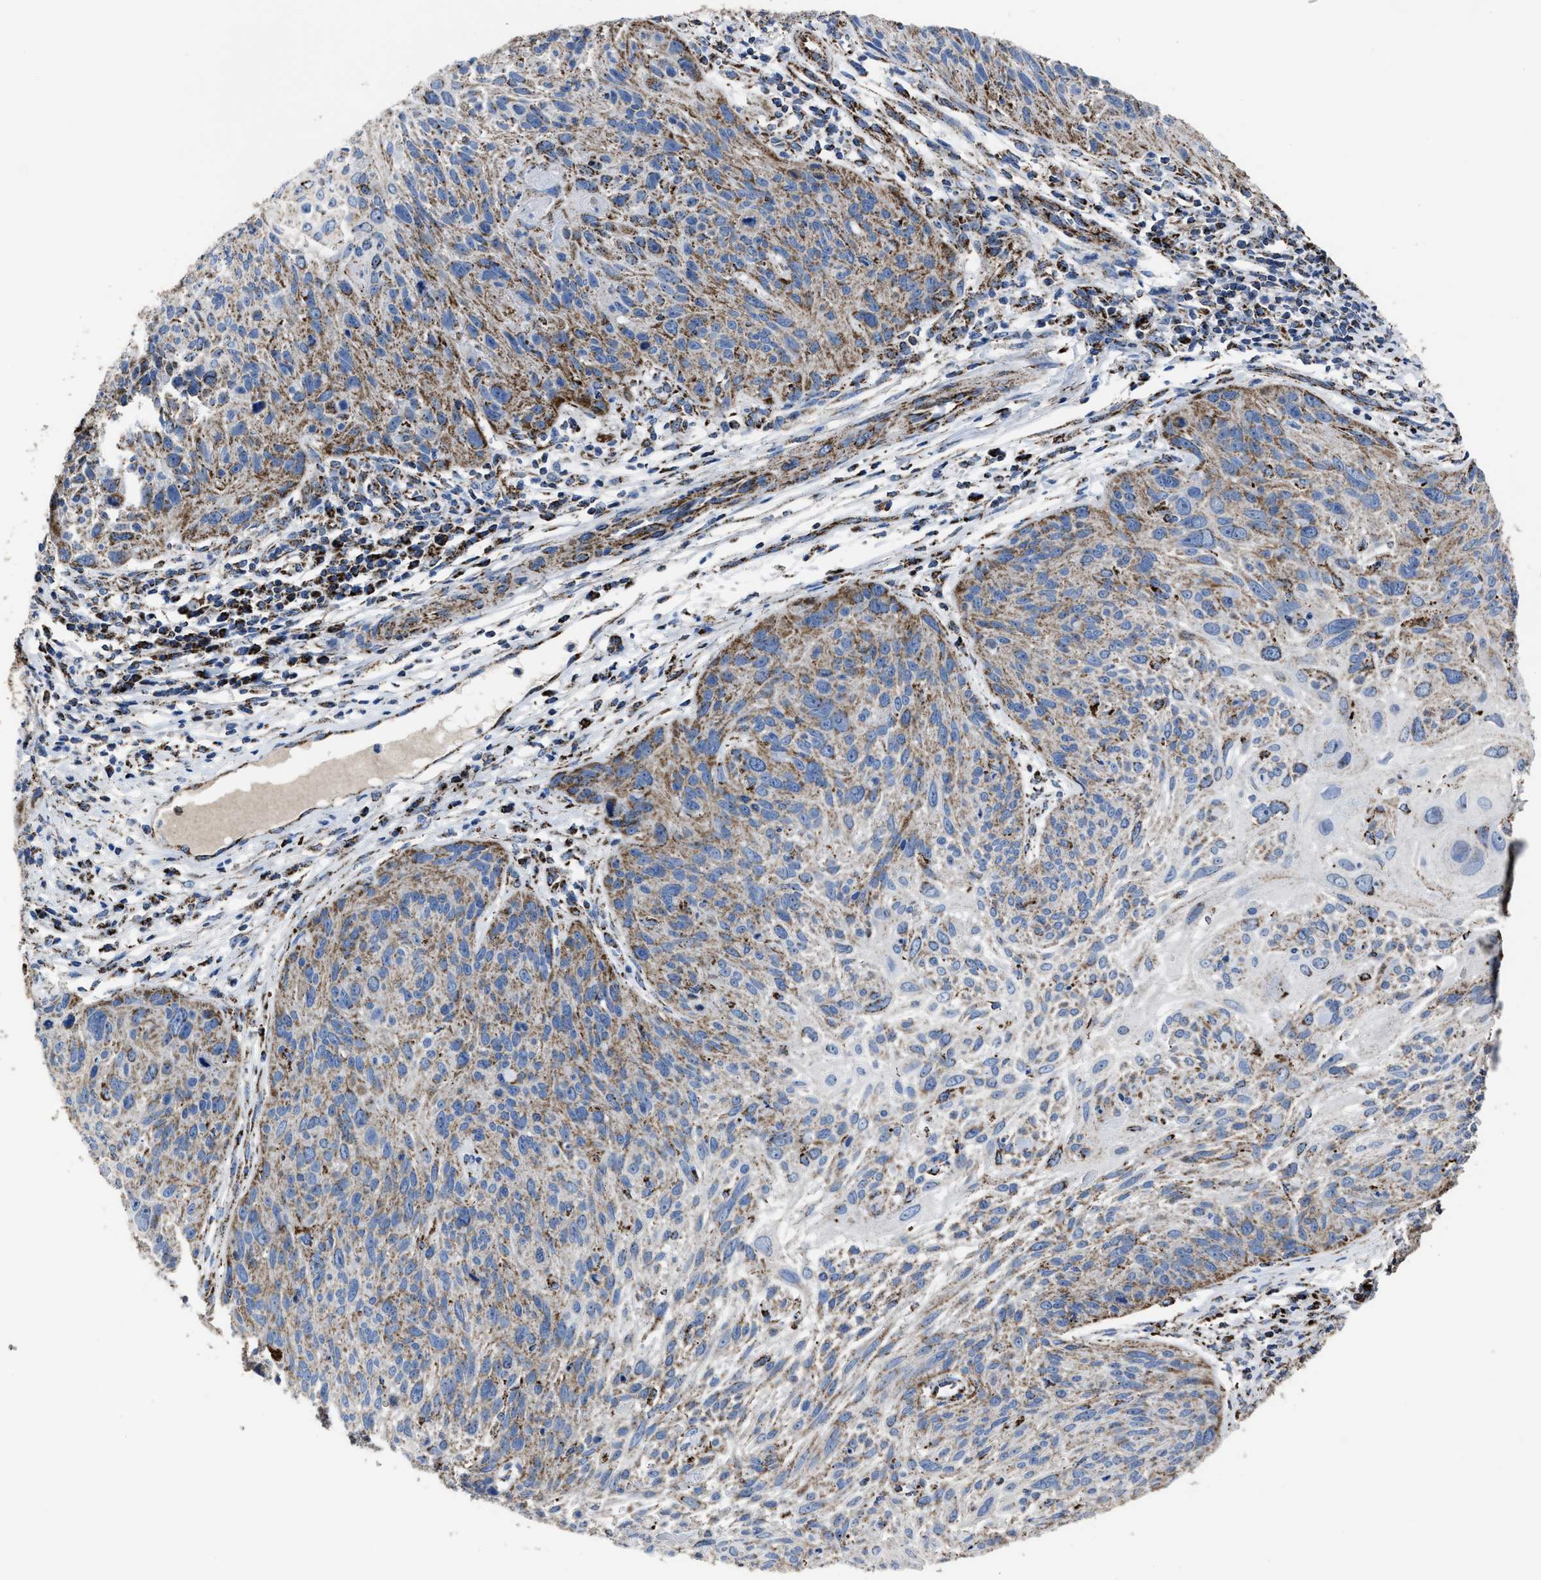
{"staining": {"intensity": "moderate", "quantity": ">75%", "location": "cytoplasmic/membranous"}, "tissue": "cervical cancer", "cell_type": "Tumor cells", "image_type": "cancer", "snomed": [{"axis": "morphology", "description": "Squamous cell carcinoma, NOS"}, {"axis": "topography", "description": "Cervix"}], "caption": "Squamous cell carcinoma (cervical) stained with a protein marker exhibits moderate staining in tumor cells.", "gene": "NDUFV3", "patient": {"sex": "female", "age": 51}}